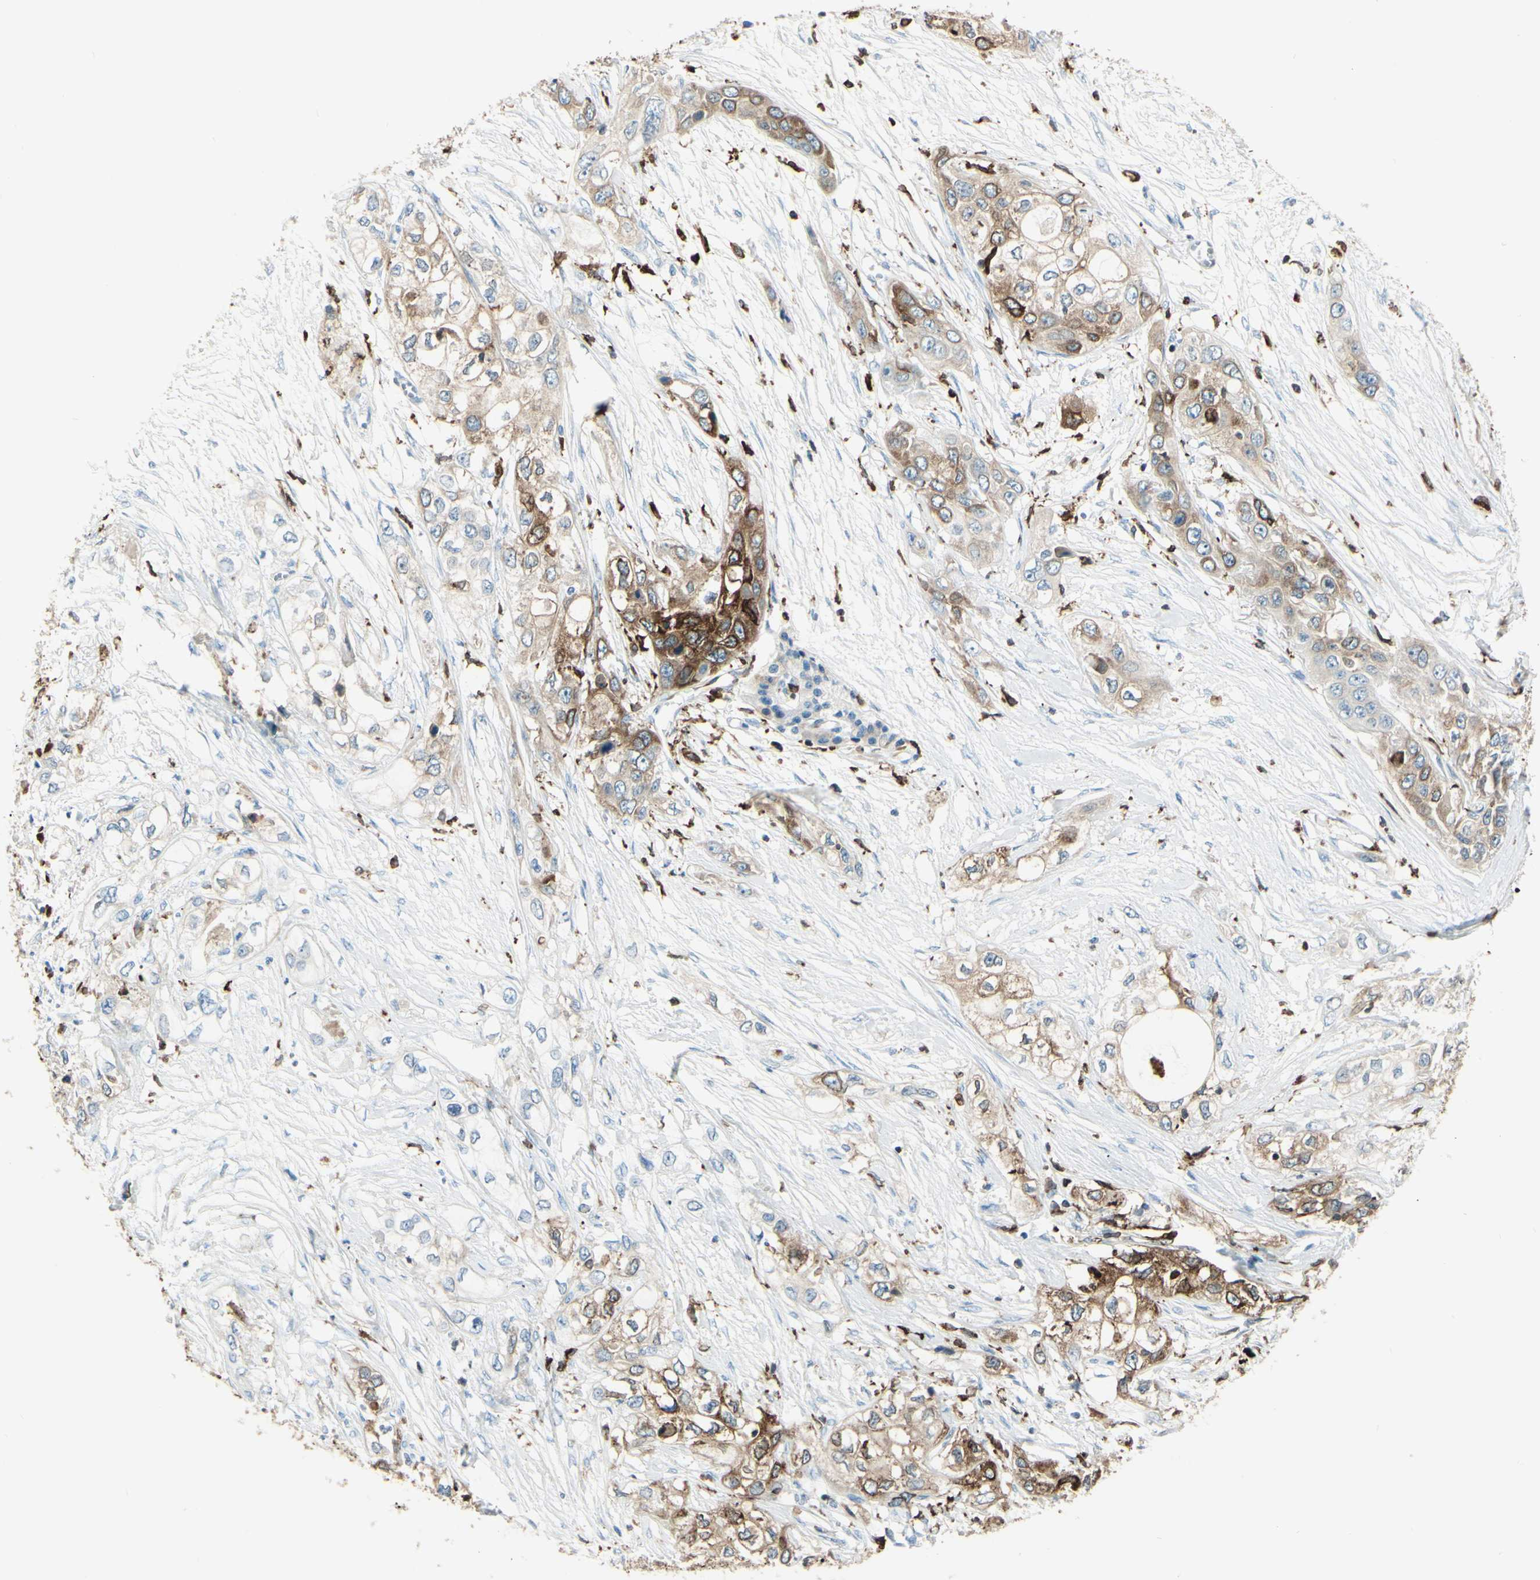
{"staining": {"intensity": "moderate", "quantity": ">75%", "location": "cytoplasmic/membranous"}, "tissue": "pancreatic cancer", "cell_type": "Tumor cells", "image_type": "cancer", "snomed": [{"axis": "morphology", "description": "Adenocarcinoma, NOS"}, {"axis": "topography", "description": "Pancreas"}], "caption": "Approximately >75% of tumor cells in pancreatic adenocarcinoma reveal moderate cytoplasmic/membranous protein staining as visualized by brown immunohistochemical staining.", "gene": "CD74", "patient": {"sex": "female", "age": 70}}